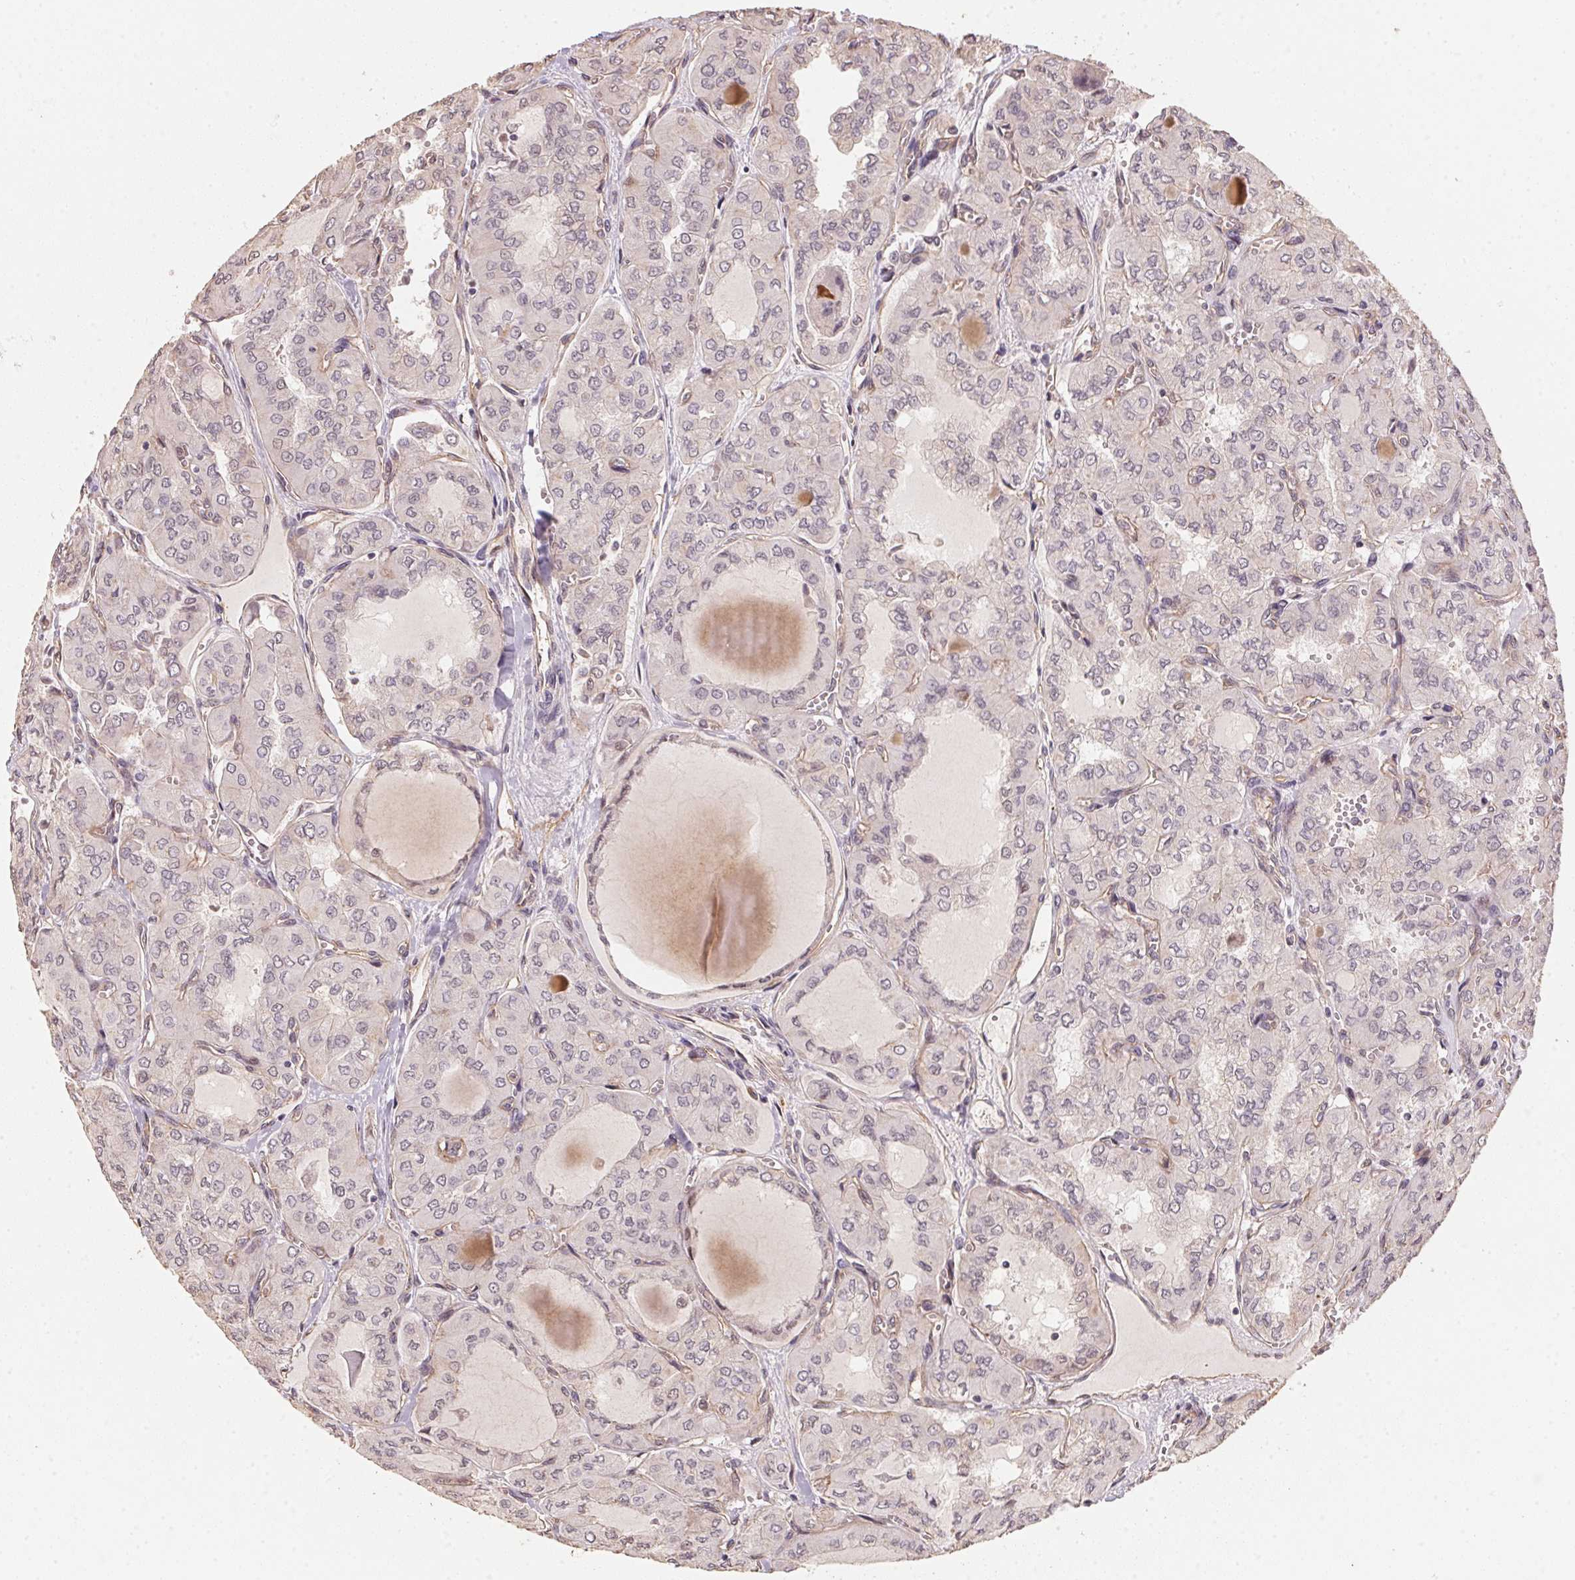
{"staining": {"intensity": "negative", "quantity": "none", "location": "none"}, "tissue": "thyroid cancer", "cell_type": "Tumor cells", "image_type": "cancer", "snomed": [{"axis": "morphology", "description": "Papillary adenocarcinoma, NOS"}, {"axis": "topography", "description": "Thyroid gland"}], "caption": "Immunohistochemistry (IHC) of thyroid cancer (papillary adenocarcinoma) exhibits no staining in tumor cells.", "gene": "TMEM222", "patient": {"sex": "male", "age": 20}}